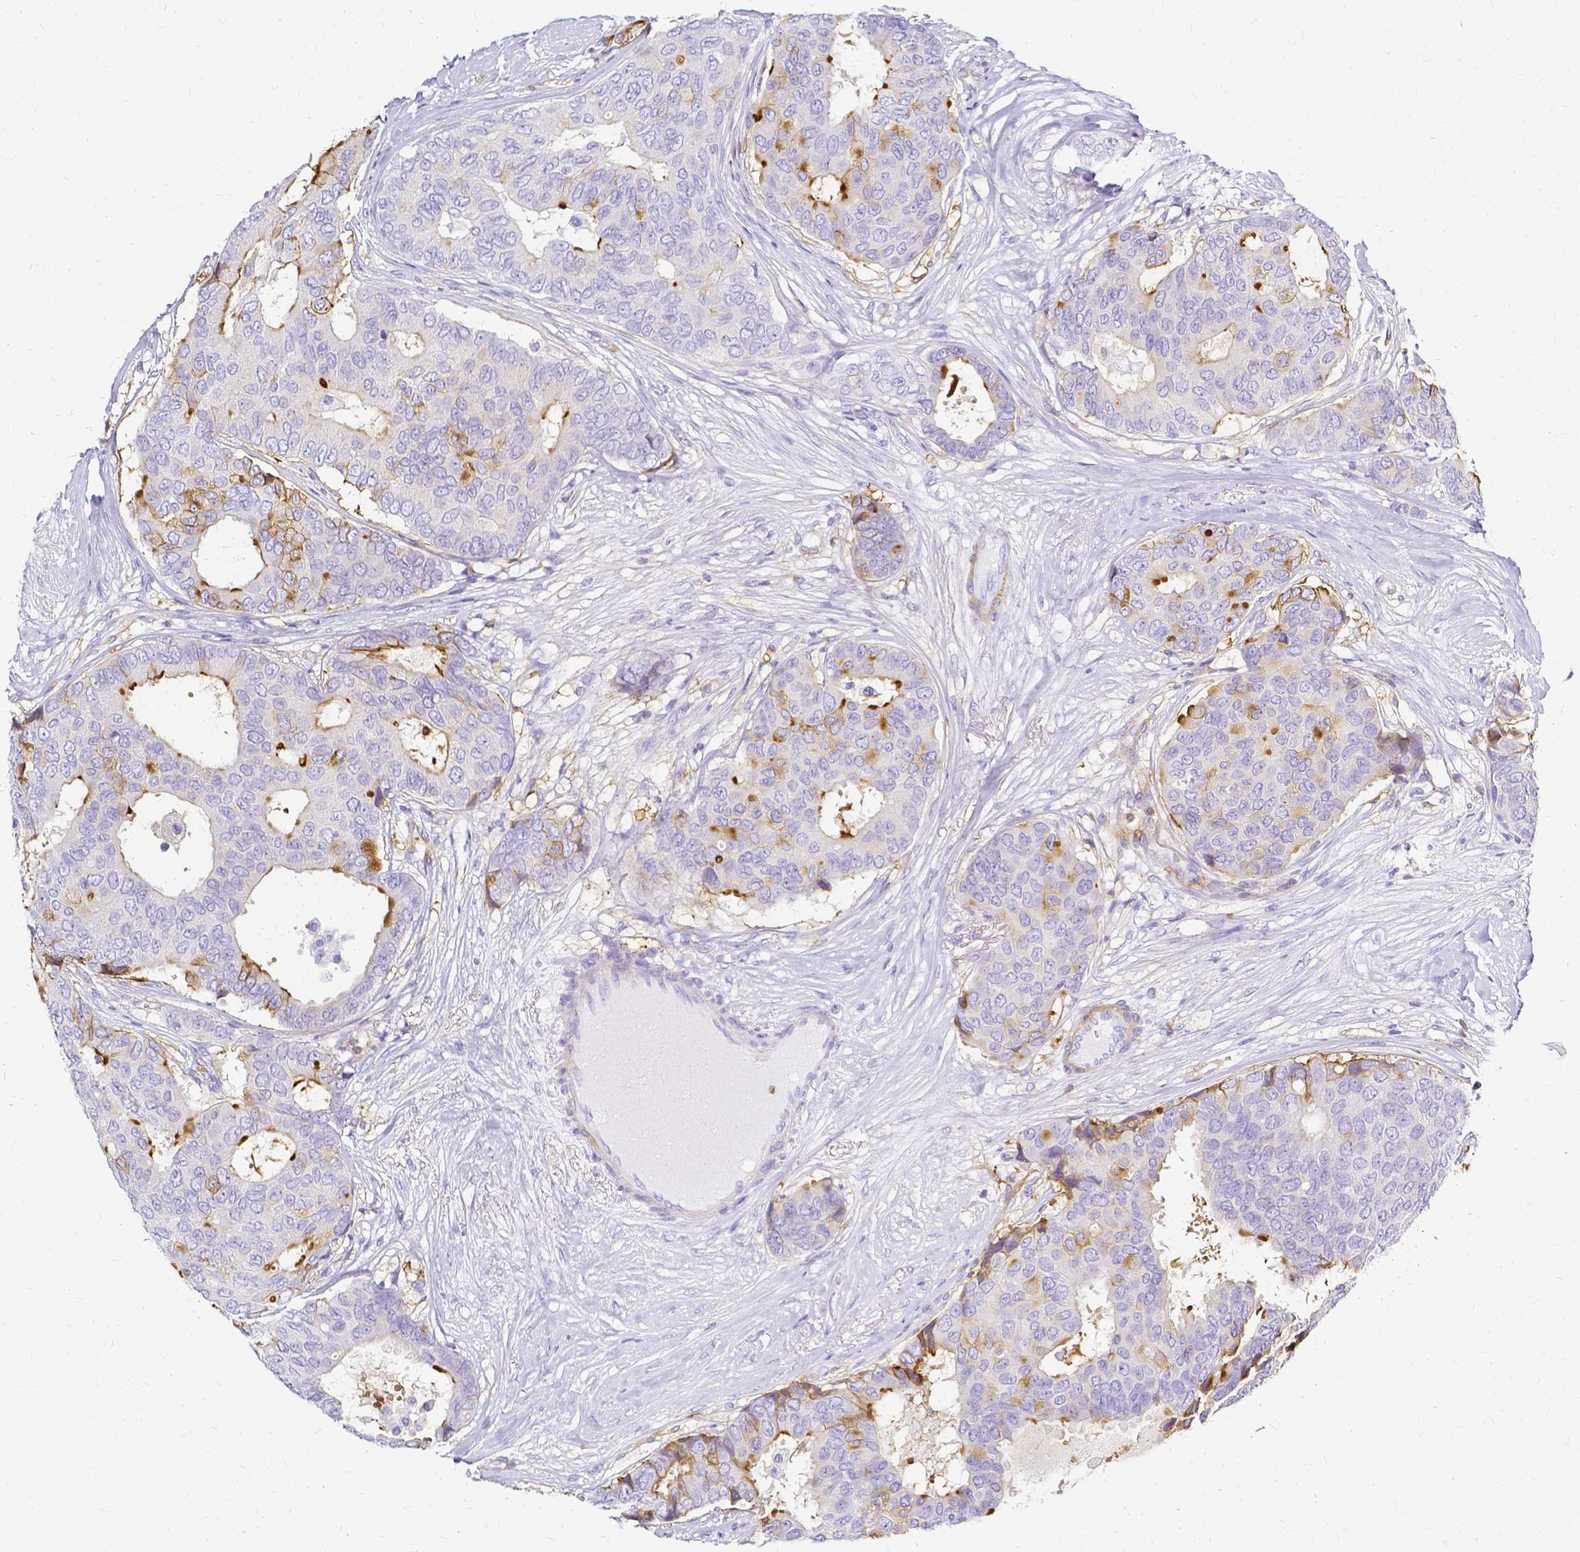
{"staining": {"intensity": "moderate", "quantity": "25%-75%", "location": "cytoplasmic/membranous"}, "tissue": "breast cancer", "cell_type": "Tumor cells", "image_type": "cancer", "snomed": [{"axis": "morphology", "description": "Duct carcinoma"}, {"axis": "topography", "description": "Breast"}], "caption": "An IHC histopathology image of neoplastic tissue is shown. Protein staining in brown highlights moderate cytoplasmic/membranous positivity in breast invasive ductal carcinoma within tumor cells.", "gene": "HSPA12A", "patient": {"sex": "female", "age": 75}}